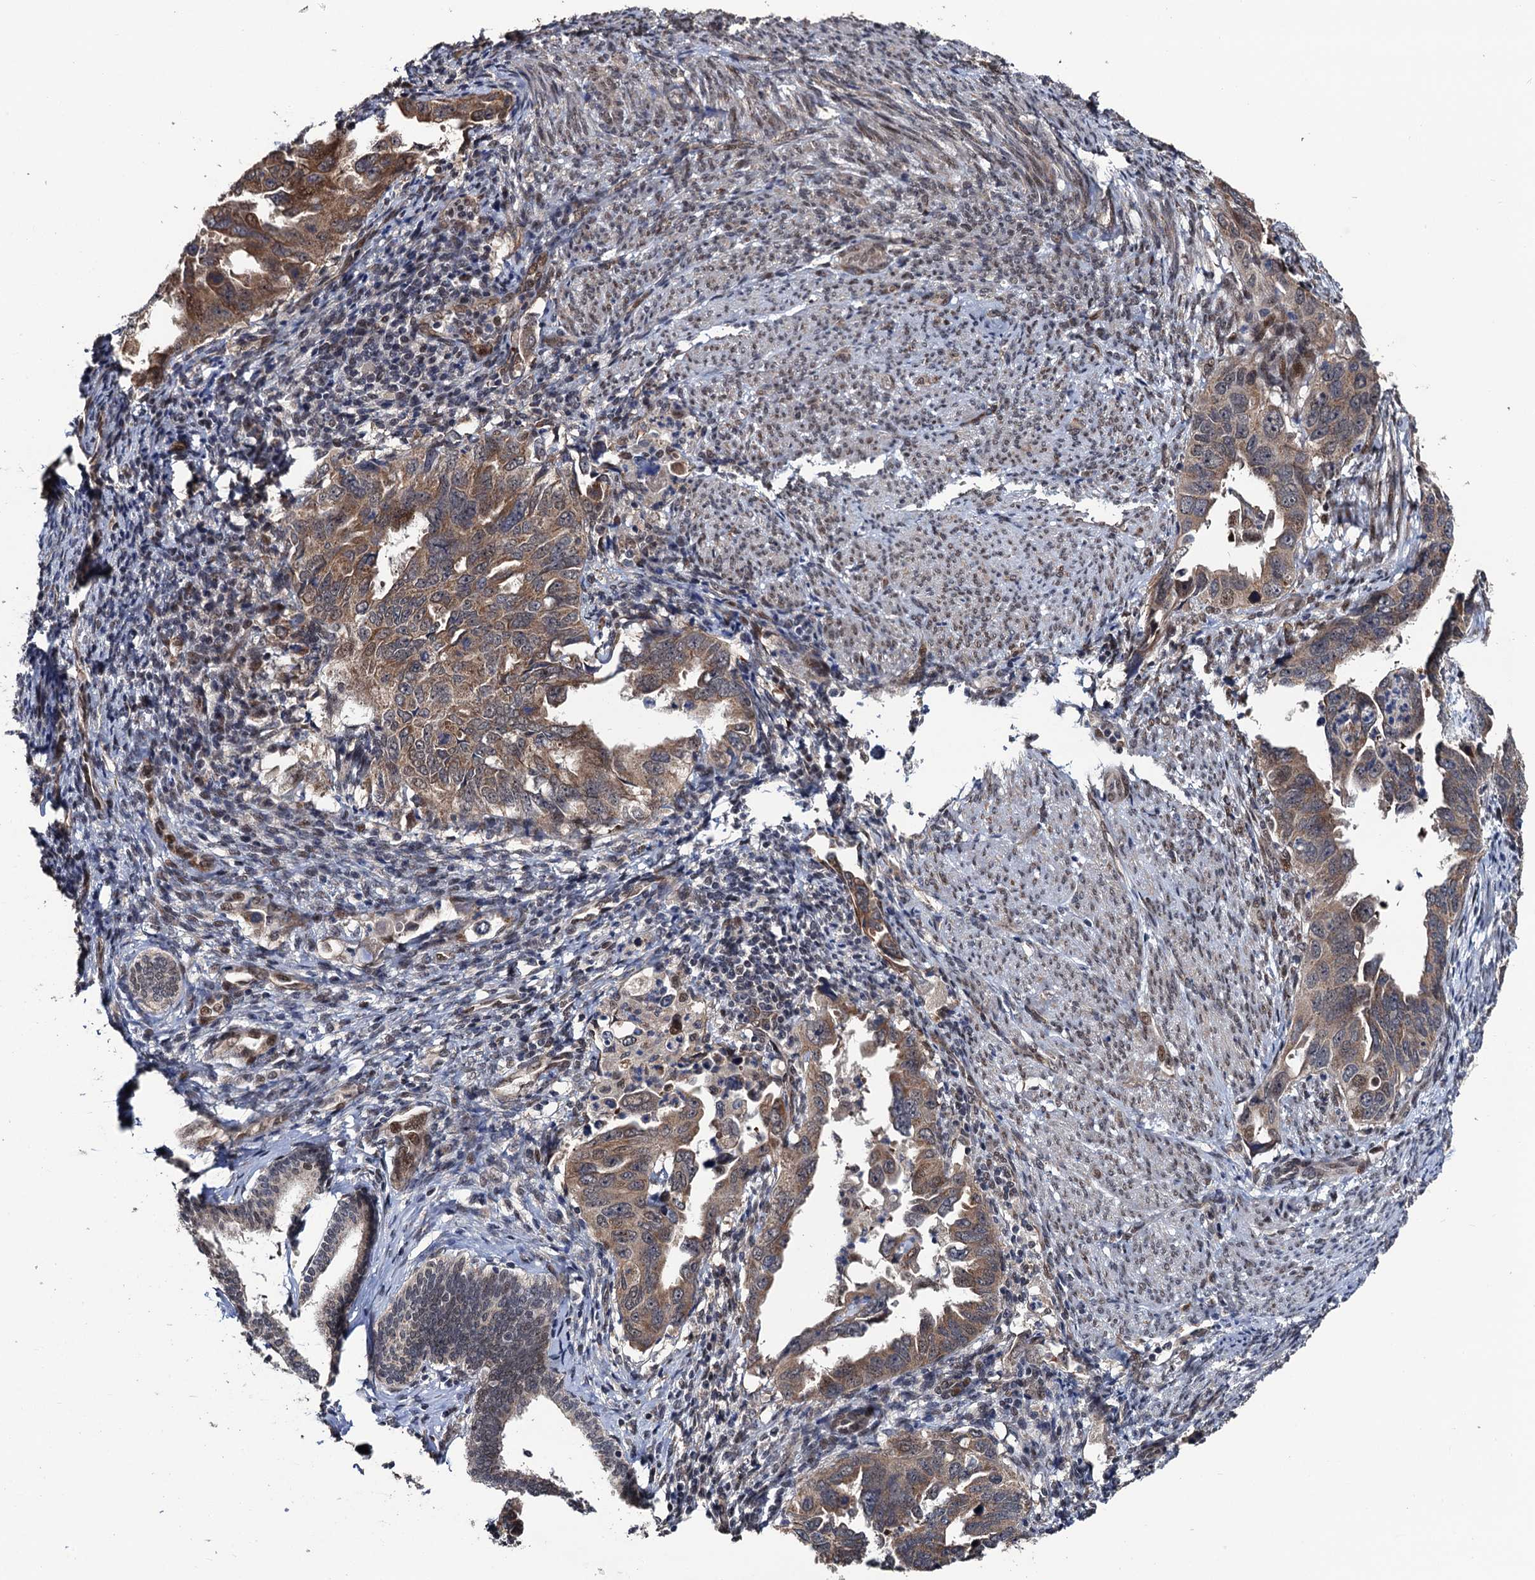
{"staining": {"intensity": "moderate", "quantity": ">75%", "location": "cytoplasmic/membranous,nuclear"}, "tissue": "endometrial cancer", "cell_type": "Tumor cells", "image_type": "cancer", "snomed": [{"axis": "morphology", "description": "Adenocarcinoma, NOS"}, {"axis": "topography", "description": "Endometrium"}], "caption": "Endometrial adenocarcinoma was stained to show a protein in brown. There is medium levels of moderate cytoplasmic/membranous and nuclear positivity in approximately >75% of tumor cells.", "gene": "LRRC63", "patient": {"sex": "female", "age": 65}}